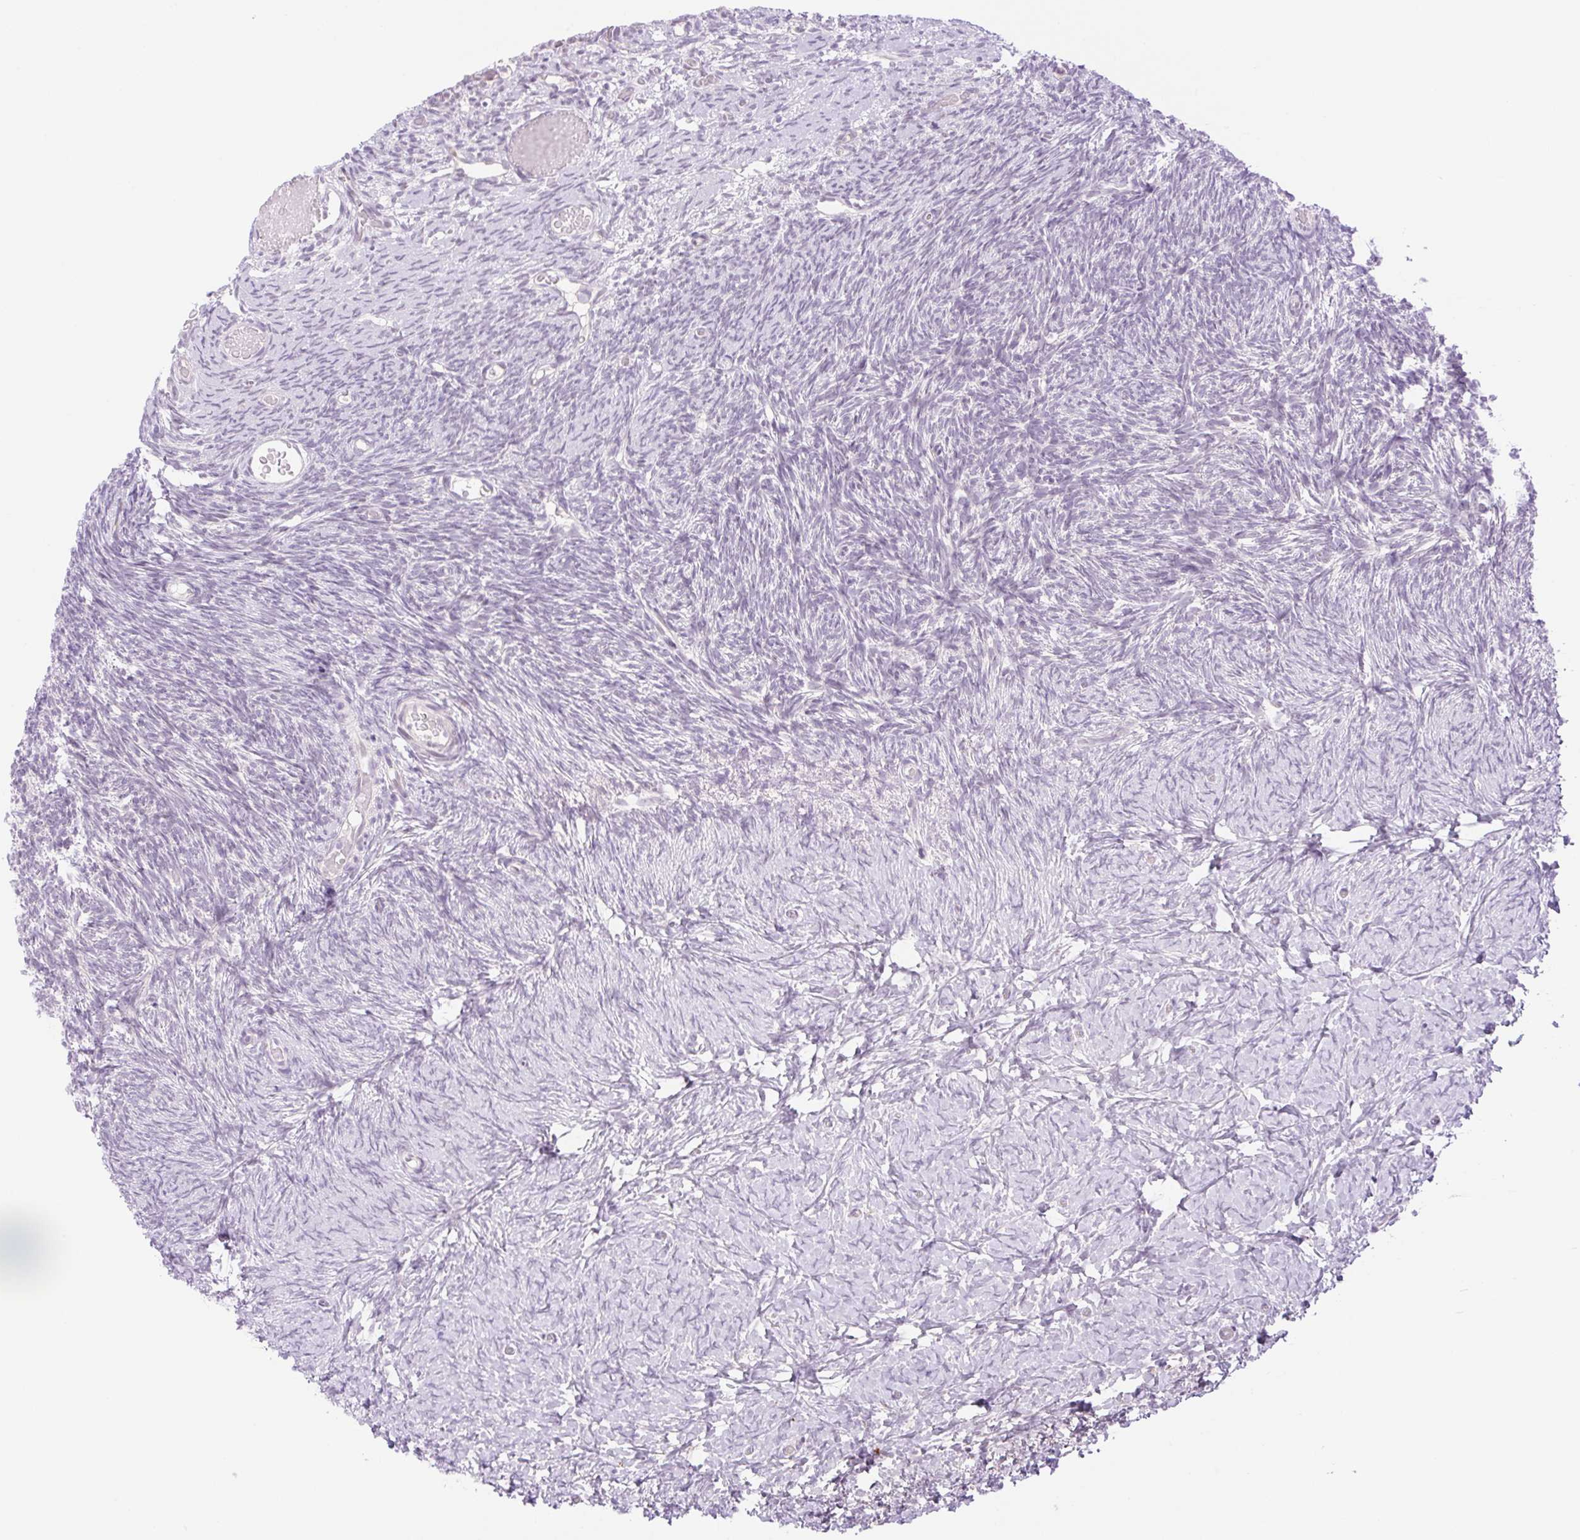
{"staining": {"intensity": "negative", "quantity": "none", "location": "none"}, "tissue": "ovary", "cell_type": "Follicle cells", "image_type": "normal", "snomed": [{"axis": "morphology", "description": "Normal tissue, NOS"}, {"axis": "topography", "description": "Ovary"}], "caption": "Ovary stained for a protein using IHC shows no positivity follicle cells.", "gene": "SPRYD4", "patient": {"sex": "female", "age": 39}}